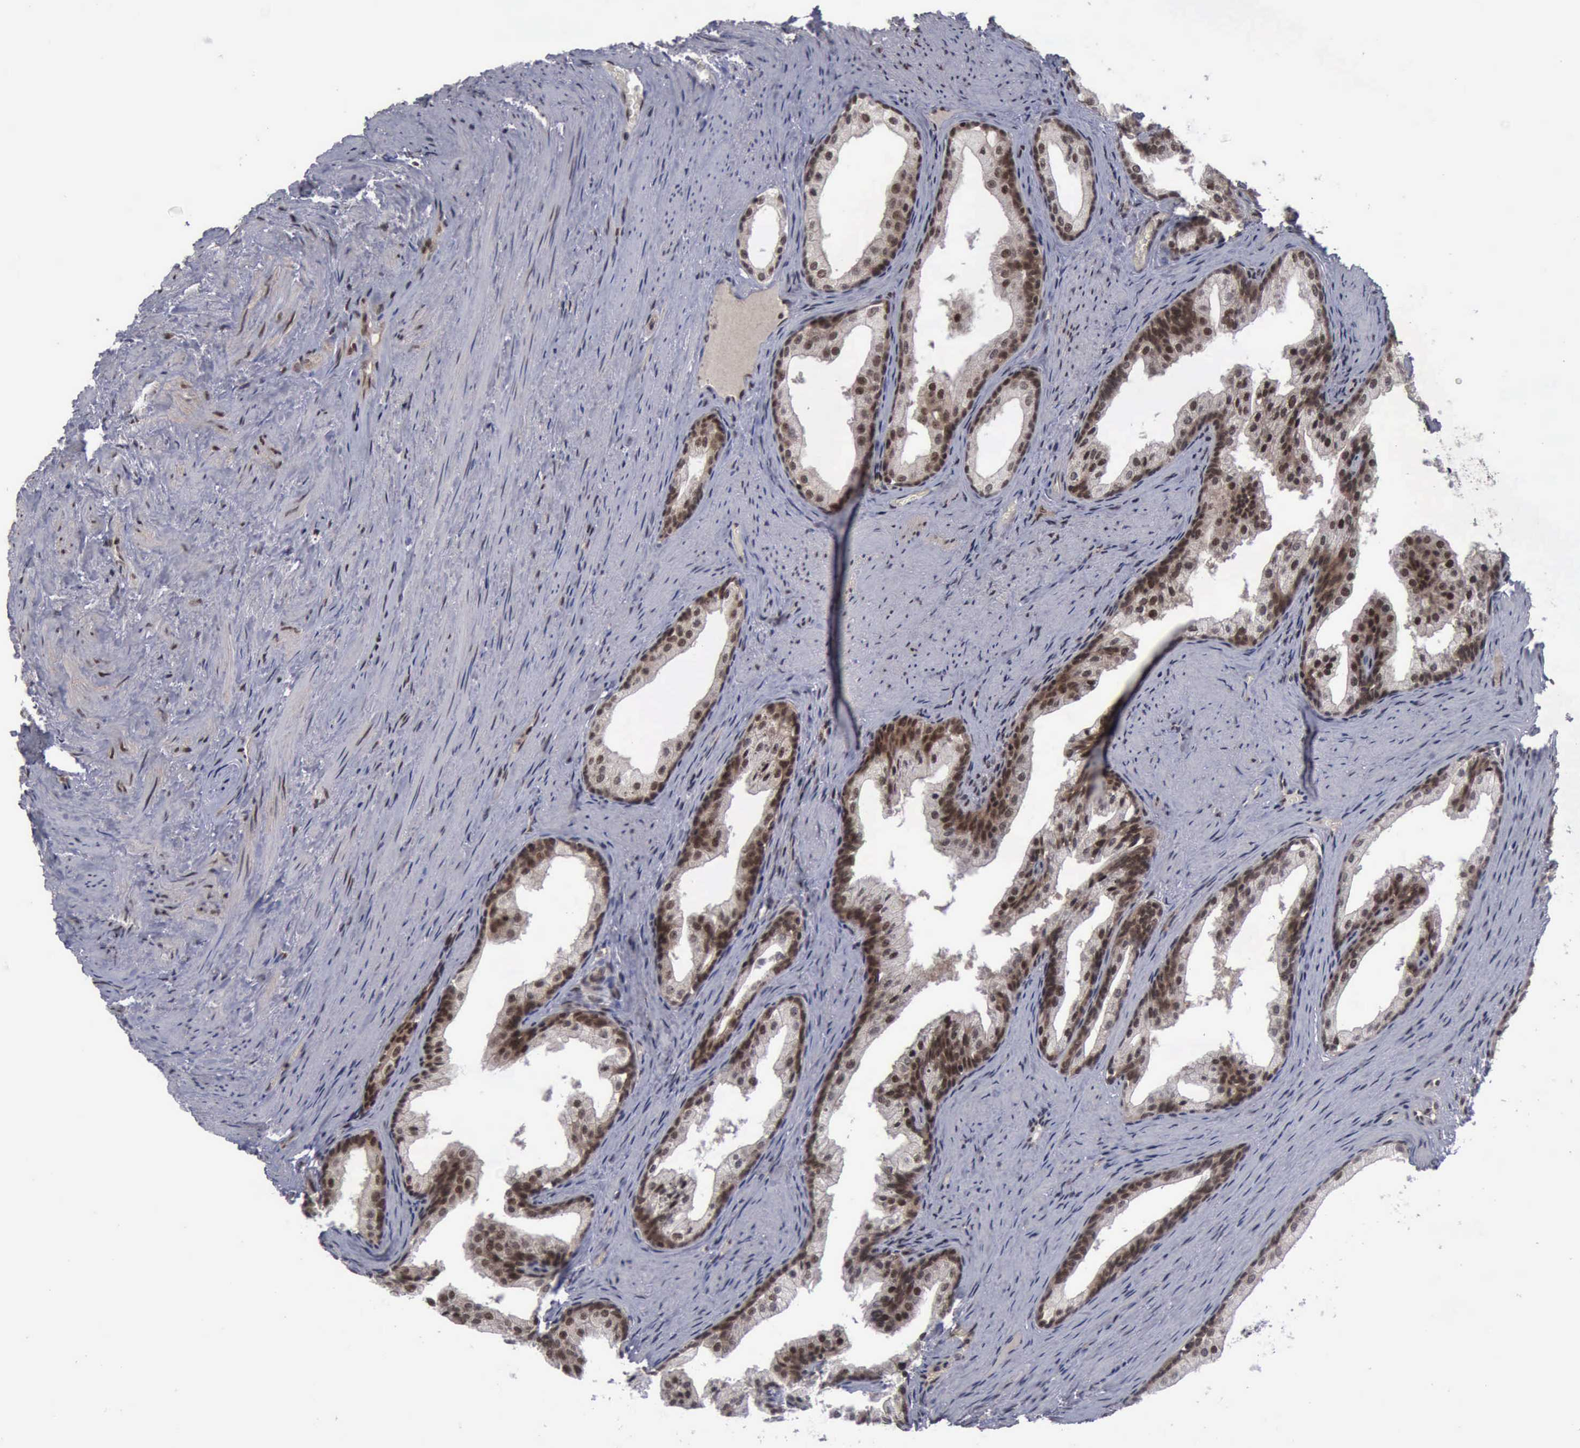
{"staining": {"intensity": "strong", "quantity": ">75%", "location": "cytoplasmic/membranous,nuclear"}, "tissue": "prostate cancer", "cell_type": "Tumor cells", "image_type": "cancer", "snomed": [{"axis": "morphology", "description": "Adenocarcinoma, Medium grade"}, {"axis": "topography", "description": "Prostate"}], "caption": "Strong cytoplasmic/membranous and nuclear positivity is seen in approximately >75% of tumor cells in prostate cancer (adenocarcinoma (medium-grade)).", "gene": "ATM", "patient": {"sex": "male", "age": 60}}